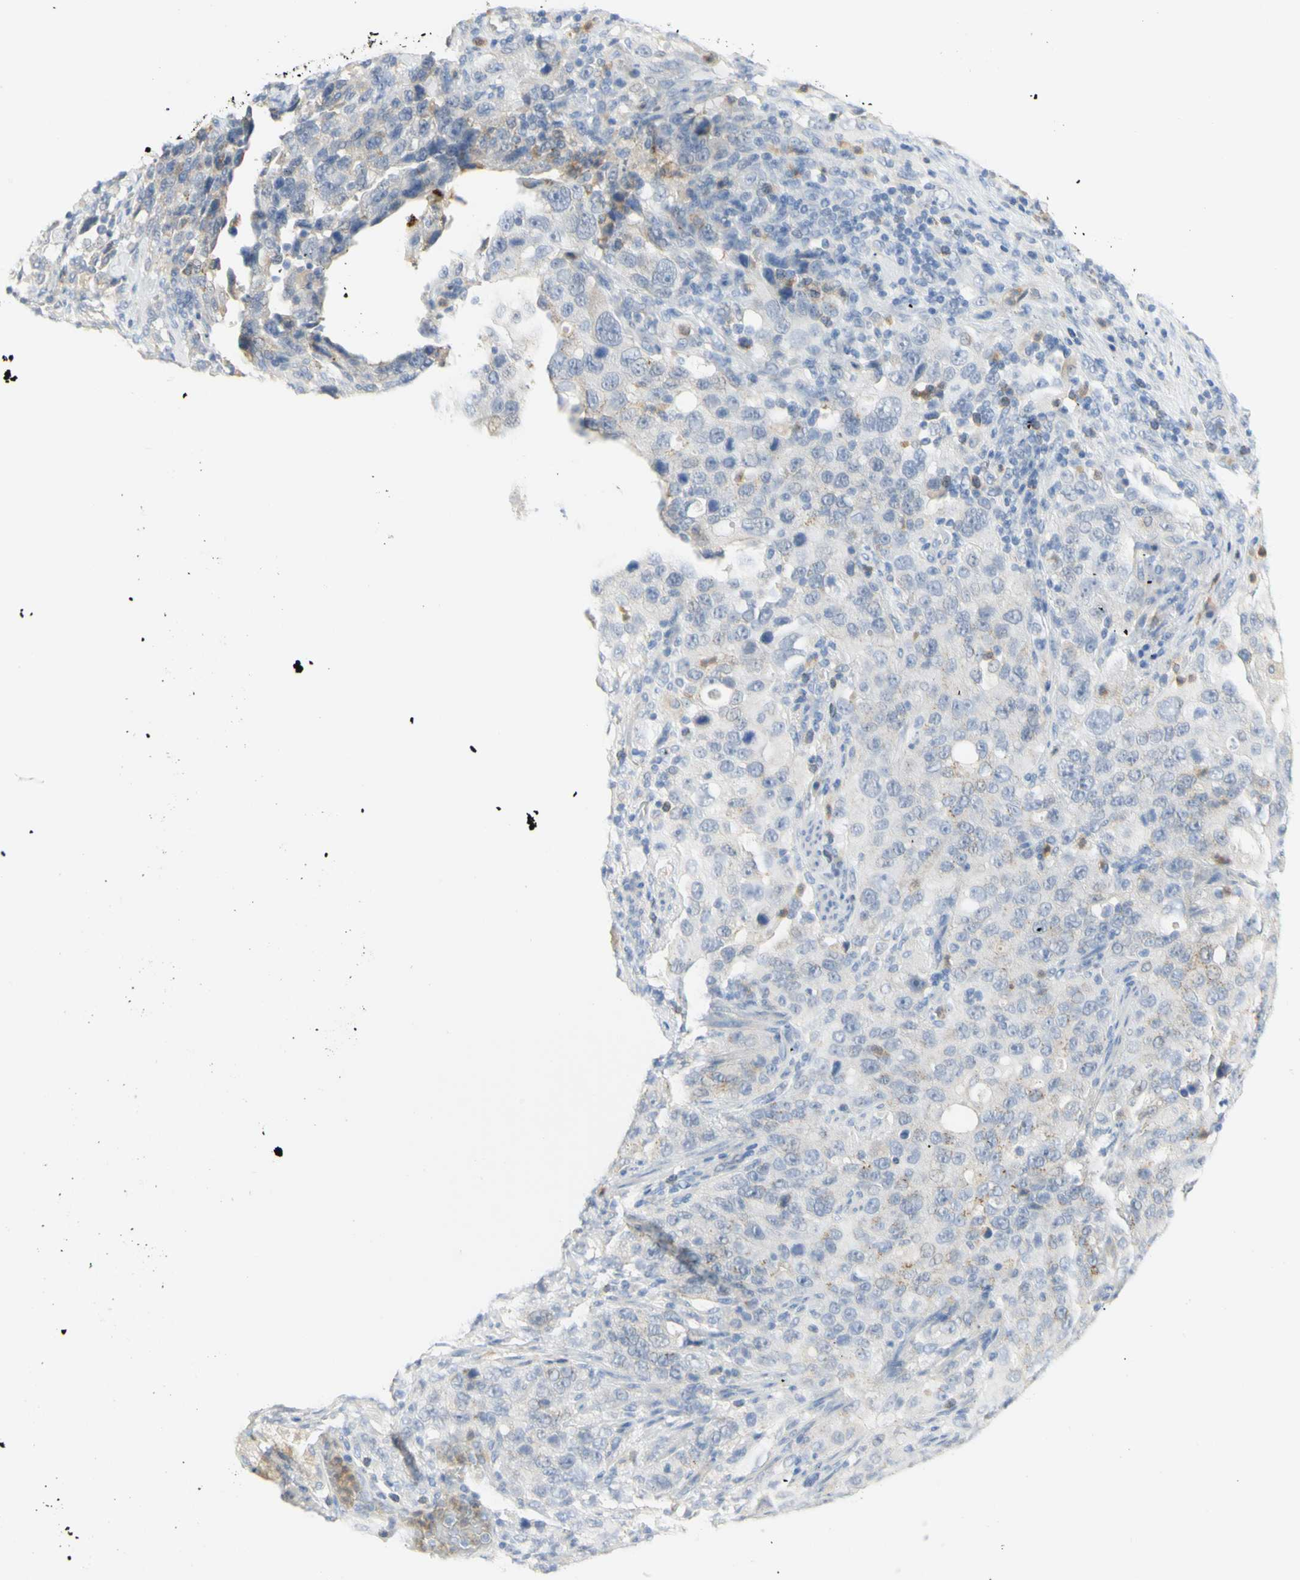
{"staining": {"intensity": "moderate", "quantity": "<25%", "location": "cytoplasmic/membranous"}, "tissue": "stomach cancer", "cell_type": "Tumor cells", "image_type": "cancer", "snomed": [{"axis": "morphology", "description": "Normal tissue, NOS"}, {"axis": "morphology", "description": "Adenocarcinoma, NOS"}, {"axis": "topography", "description": "Stomach"}], "caption": "Immunohistochemistry (IHC) micrograph of neoplastic tissue: stomach cancer (adenocarcinoma) stained using immunohistochemistry exhibits low levels of moderate protein expression localized specifically in the cytoplasmic/membranous of tumor cells, appearing as a cytoplasmic/membranous brown color.", "gene": "B4GALNT3", "patient": {"sex": "male", "age": 48}}